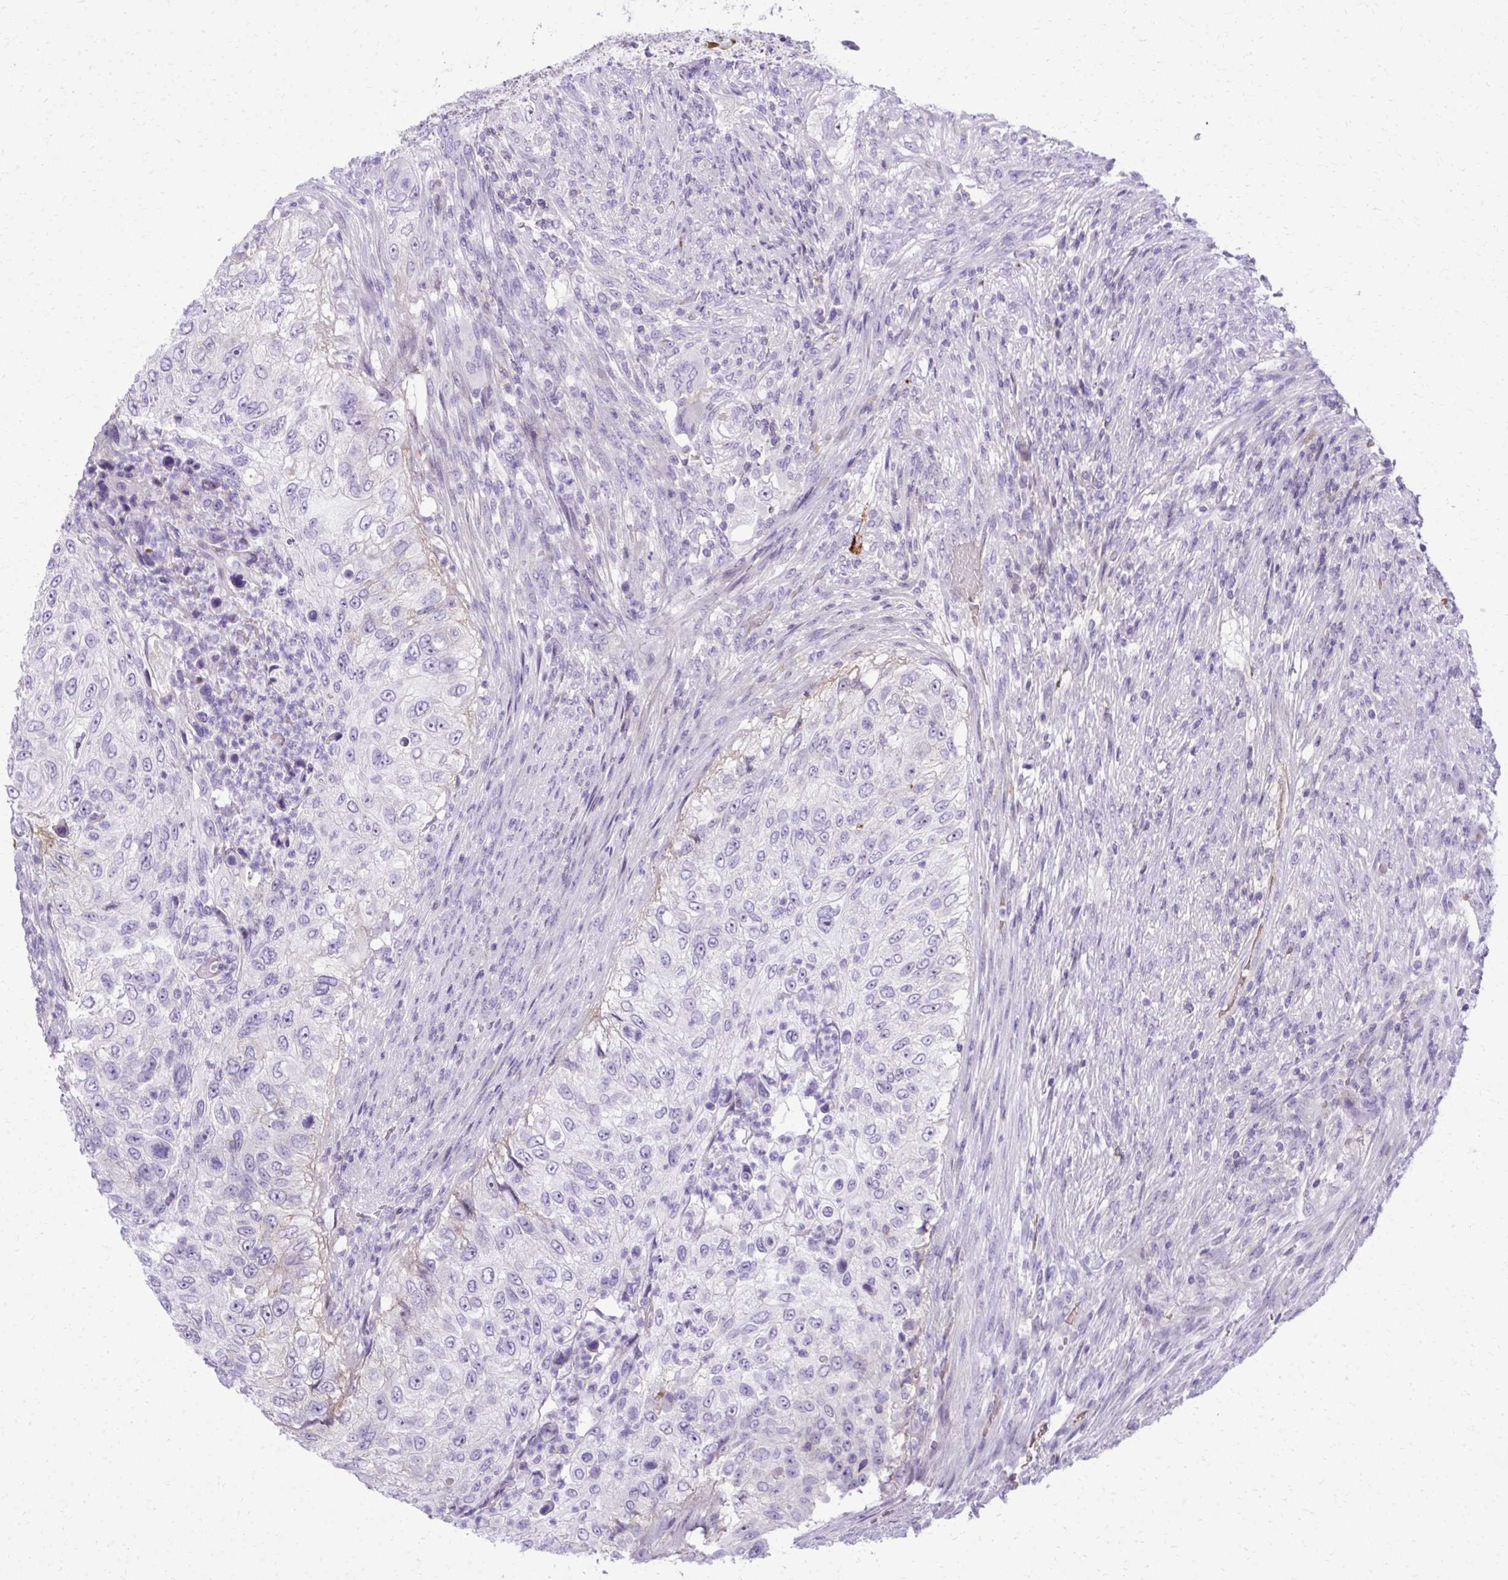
{"staining": {"intensity": "negative", "quantity": "none", "location": "none"}, "tissue": "urothelial cancer", "cell_type": "Tumor cells", "image_type": "cancer", "snomed": [{"axis": "morphology", "description": "Urothelial carcinoma, High grade"}, {"axis": "topography", "description": "Urinary bladder"}], "caption": "Tumor cells are negative for brown protein staining in urothelial cancer.", "gene": "PITPNM3", "patient": {"sex": "female", "age": 60}}